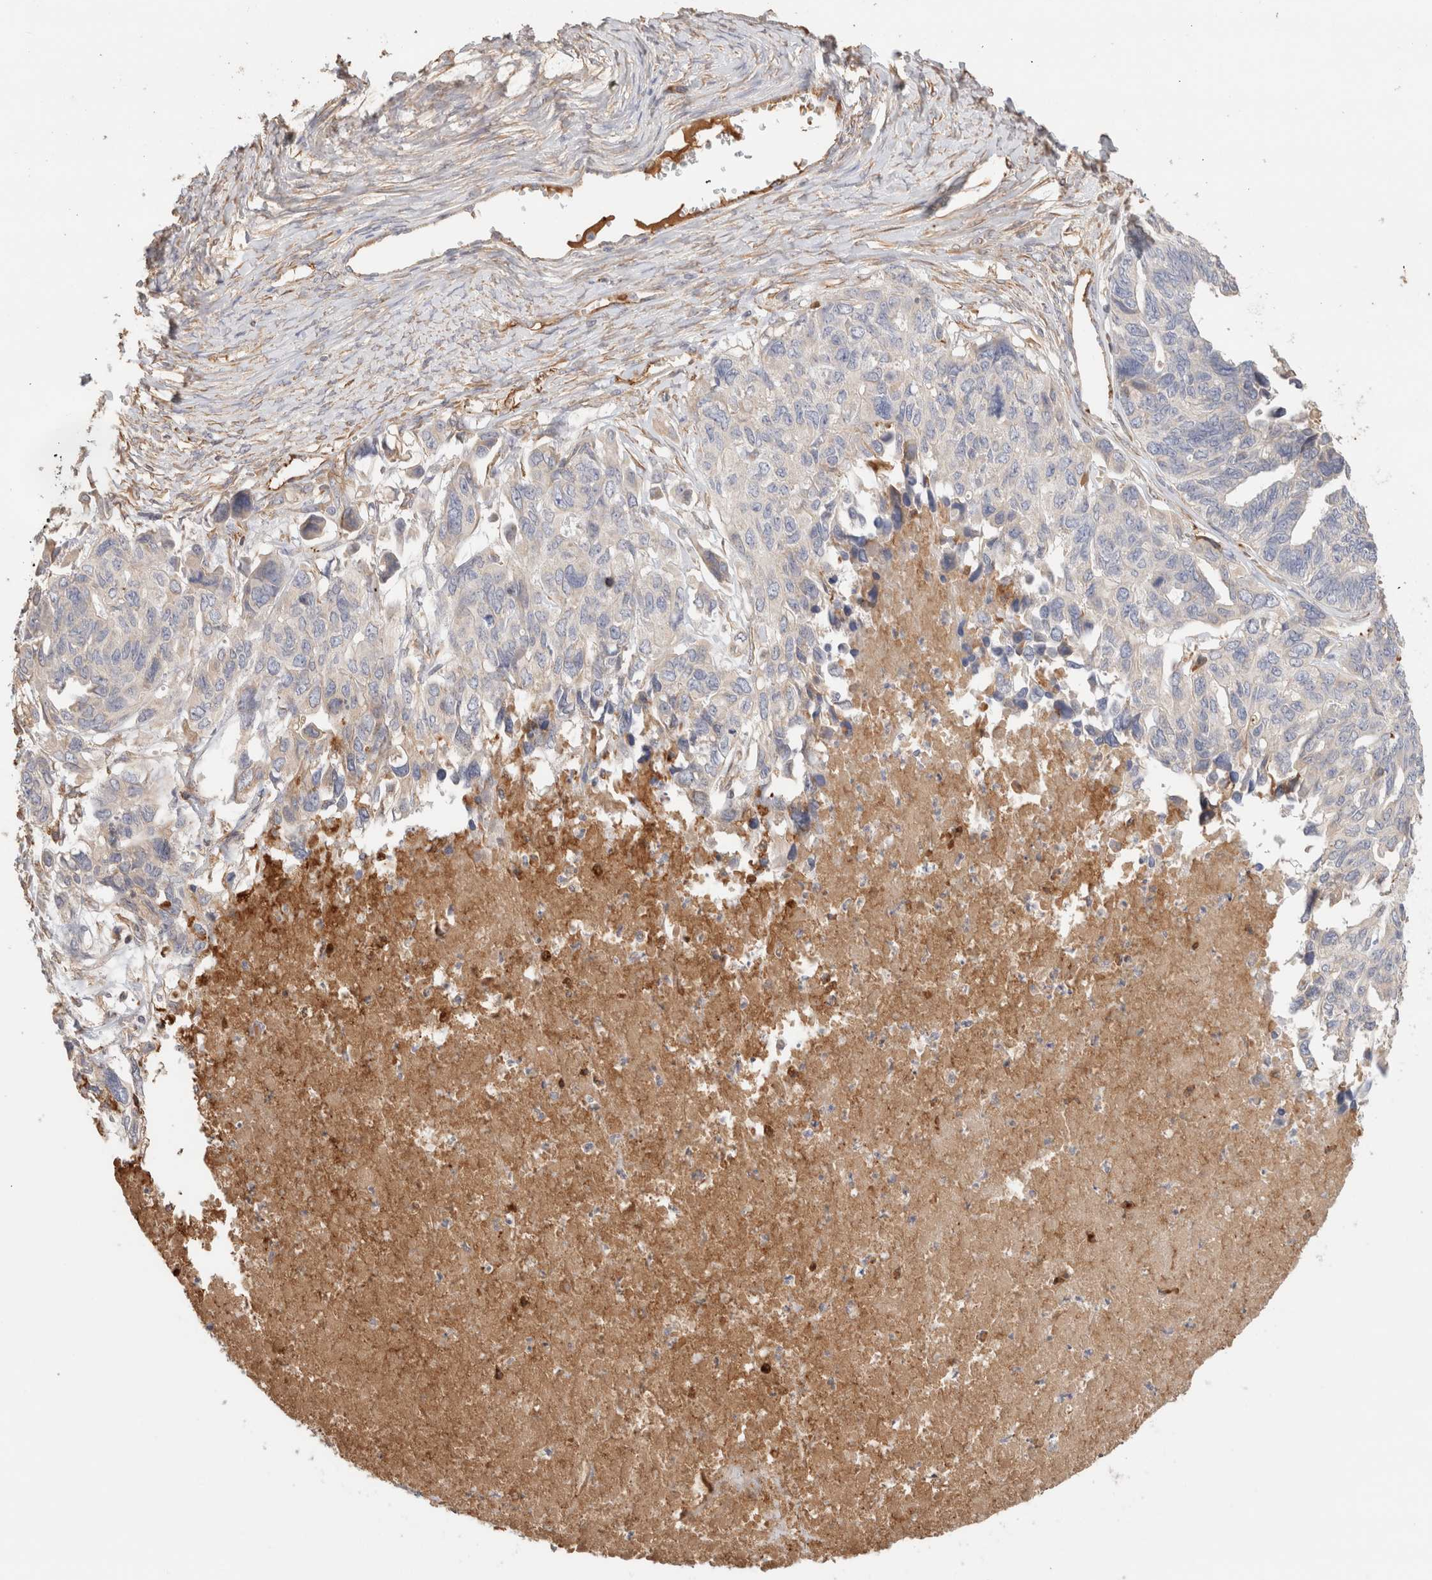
{"staining": {"intensity": "negative", "quantity": "none", "location": "none"}, "tissue": "ovarian cancer", "cell_type": "Tumor cells", "image_type": "cancer", "snomed": [{"axis": "morphology", "description": "Cystadenocarcinoma, serous, NOS"}, {"axis": "topography", "description": "Ovary"}], "caption": "High magnification brightfield microscopy of serous cystadenocarcinoma (ovarian) stained with DAB (3,3'-diaminobenzidine) (brown) and counterstained with hematoxylin (blue): tumor cells show no significant positivity.", "gene": "PROS1", "patient": {"sex": "female", "age": 79}}